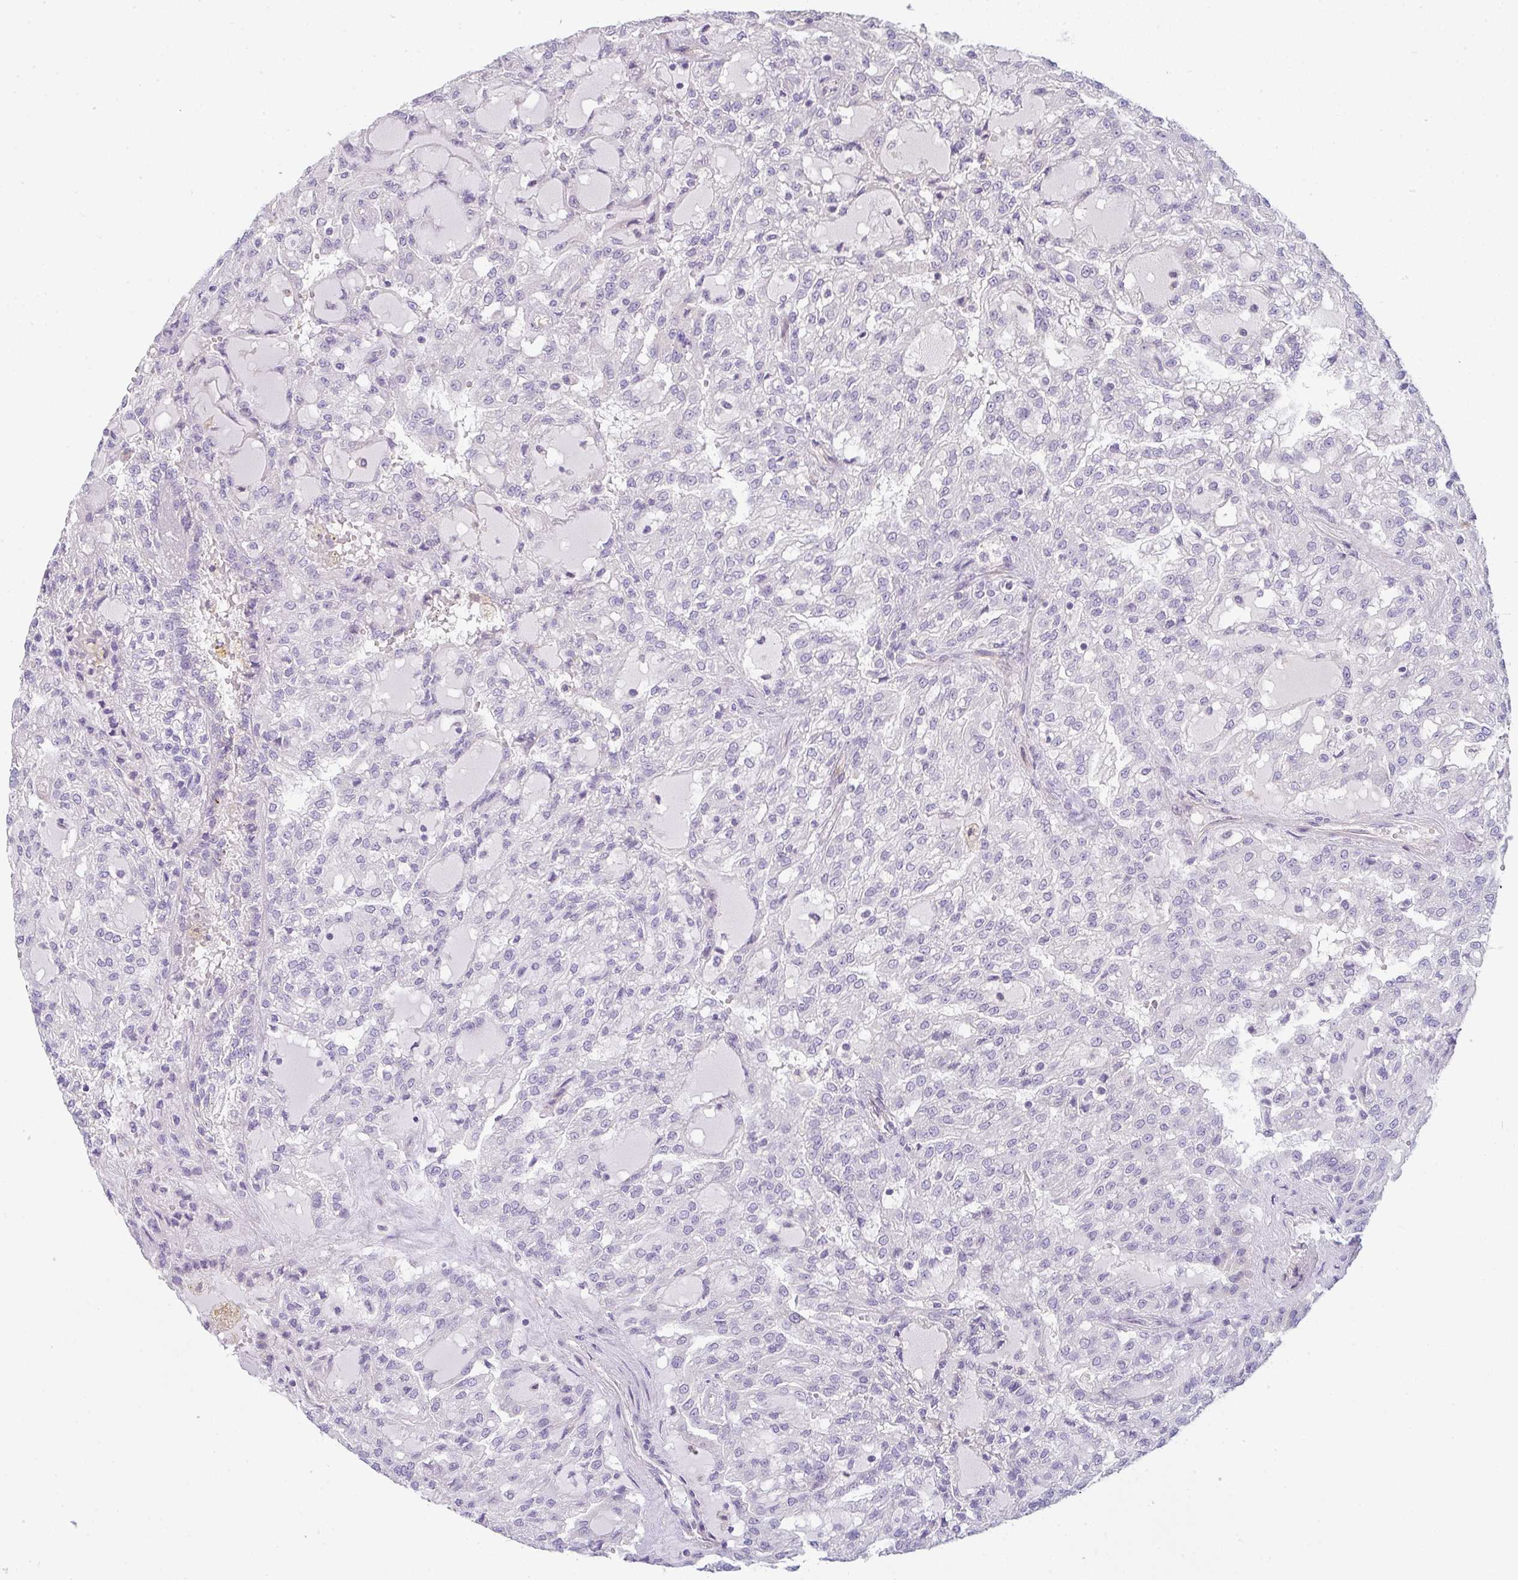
{"staining": {"intensity": "negative", "quantity": "none", "location": "none"}, "tissue": "renal cancer", "cell_type": "Tumor cells", "image_type": "cancer", "snomed": [{"axis": "morphology", "description": "Adenocarcinoma, NOS"}, {"axis": "topography", "description": "Kidney"}], "caption": "Tumor cells are negative for protein expression in human renal adenocarcinoma.", "gene": "FILIP1", "patient": {"sex": "male", "age": 63}}